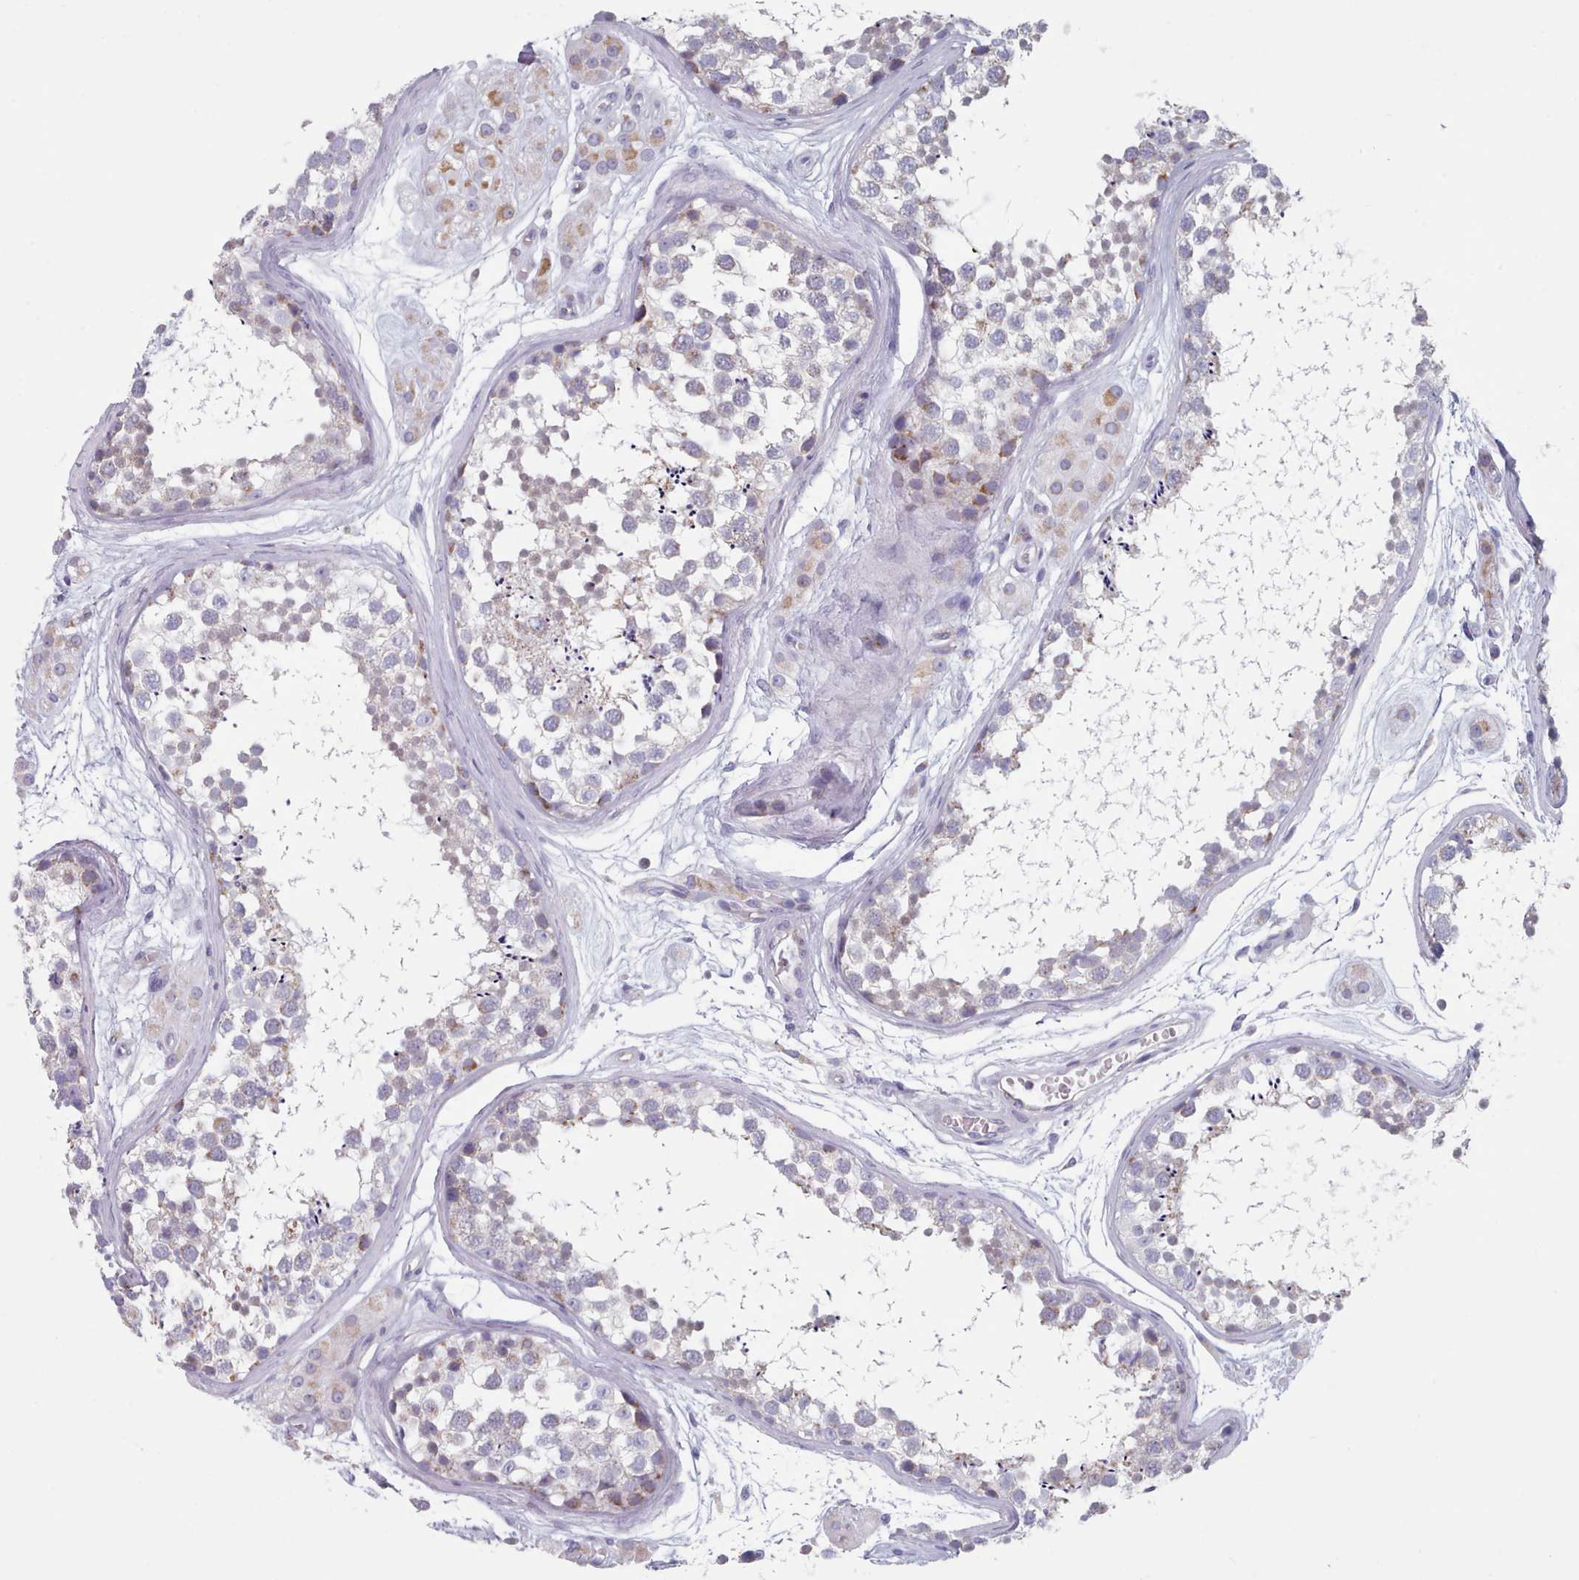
{"staining": {"intensity": "weak", "quantity": "<25%", "location": "cytoplasmic/membranous"}, "tissue": "testis", "cell_type": "Cells in seminiferous ducts", "image_type": "normal", "snomed": [{"axis": "morphology", "description": "Normal tissue, NOS"}, {"axis": "topography", "description": "Testis"}], "caption": "A high-resolution image shows immunohistochemistry staining of unremarkable testis, which exhibits no significant positivity in cells in seminiferous ducts. Nuclei are stained in blue.", "gene": "FAM170B", "patient": {"sex": "male", "age": 56}}